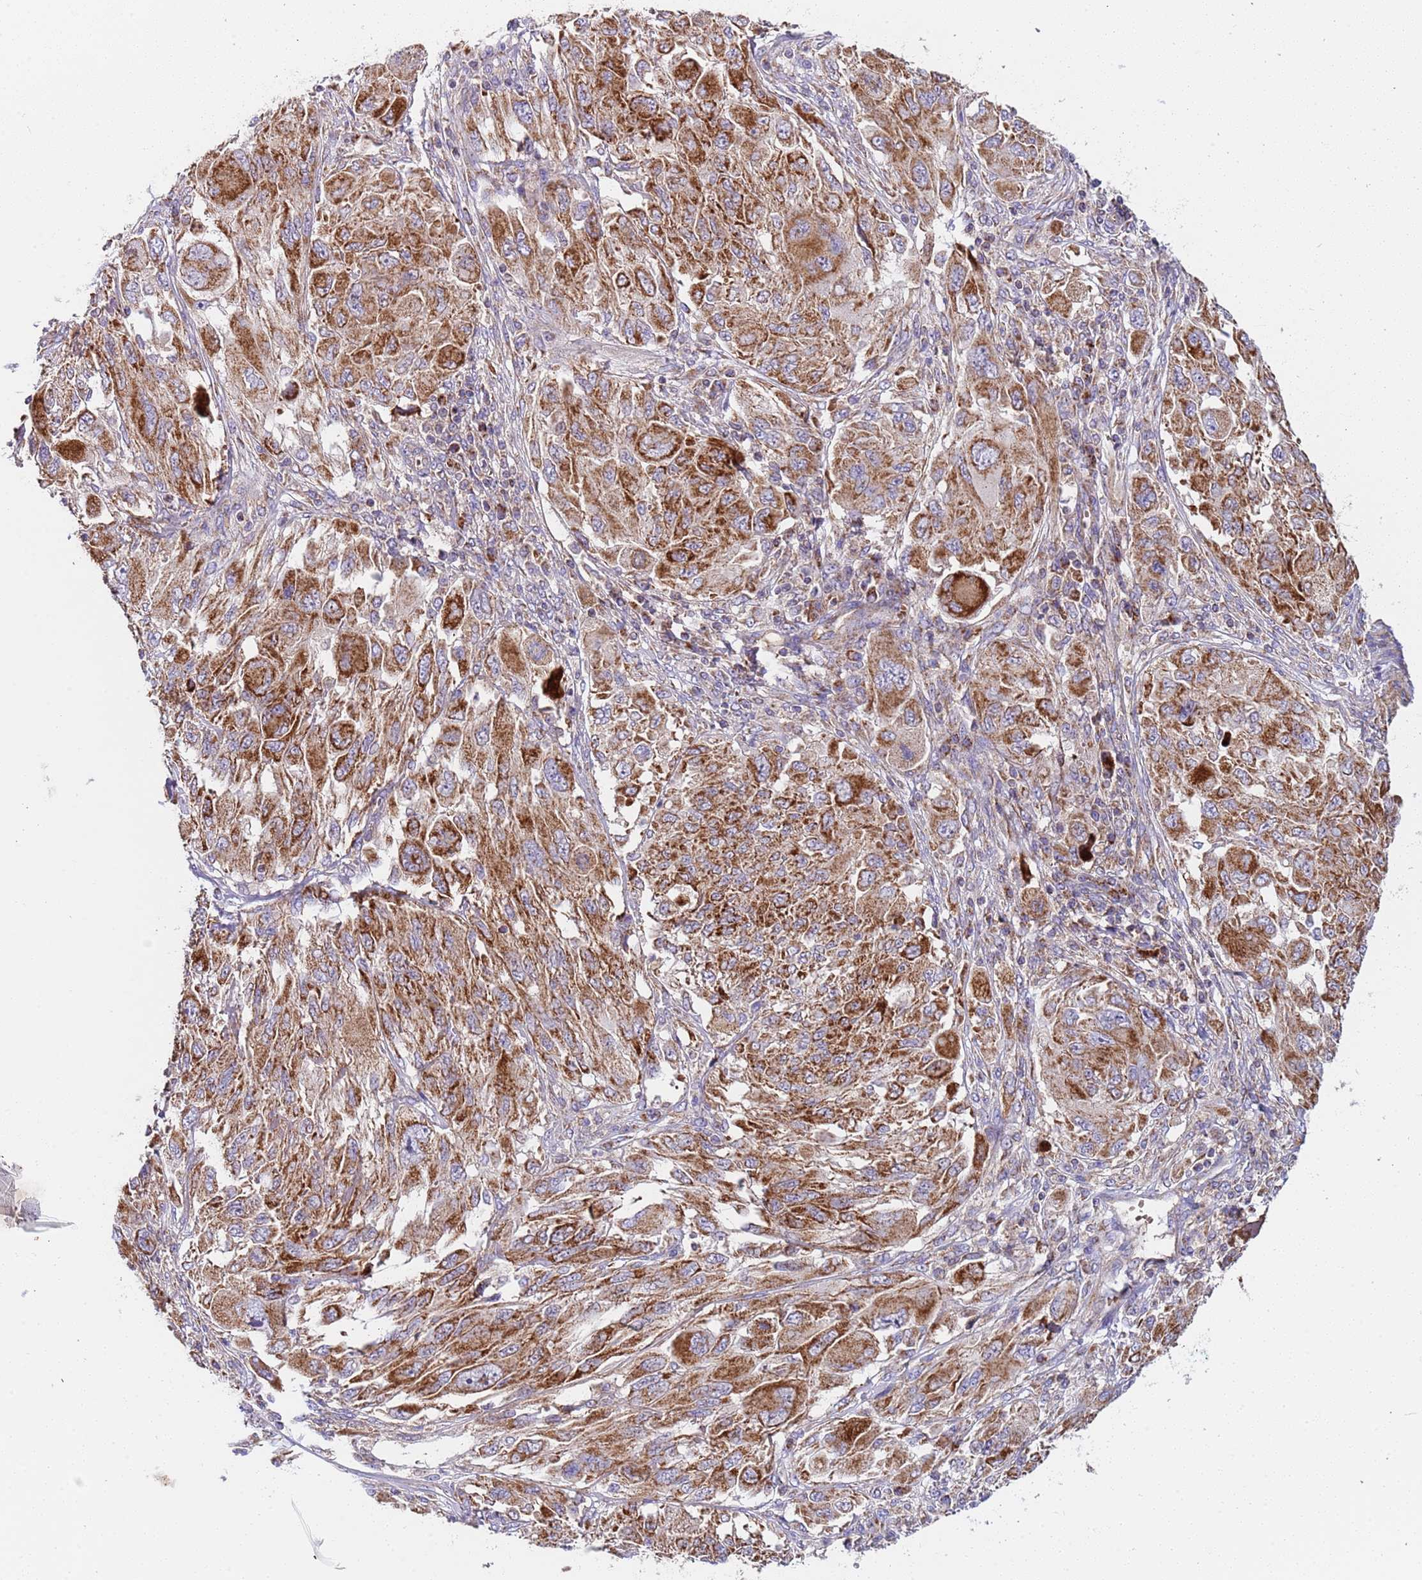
{"staining": {"intensity": "strong", "quantity": ">75%", "location": "cytoplasmic/membranous"}, "tissue": "melanoma", "cell_type": "Tumor cells", "image_type": "cancer", "snomed": [{"axis": "morphology", "description": "Malignant melanoma, NOS"}, {"axis": "topography", "description": "Skin"}], "caption": "There is high levels of strong cytoplasmic/membranous positivity in tumor cells of malignant melanoma, as demonstrated by immunohistochemical staining (brown color).", "gene": "TMEM126A", "patient": {"sex": "female", "age": 91}}